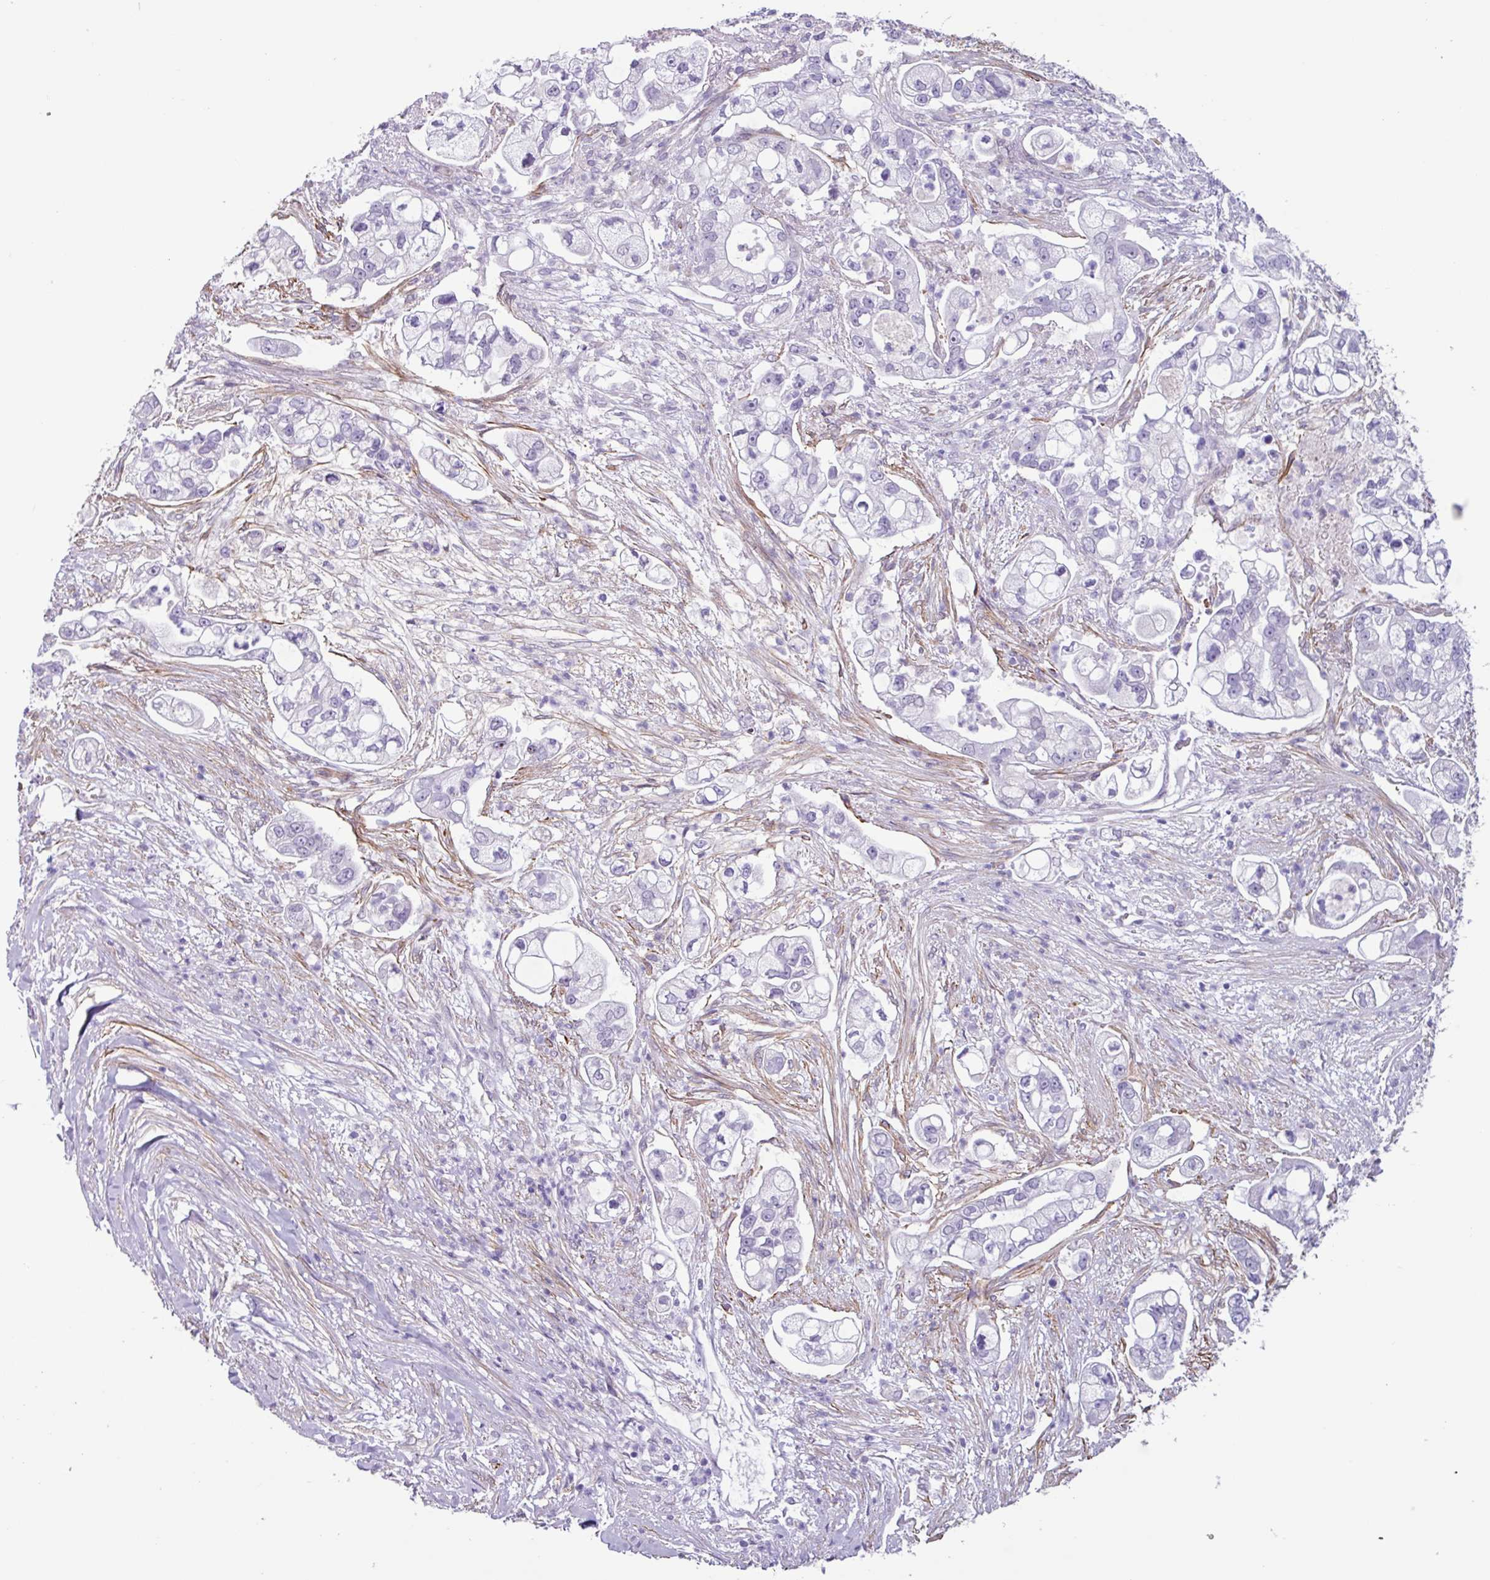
{"staining": {"intensity": "negative", "quantity": "none", "location": "none"}, "tissue": "pancreatic cancer", "cell_type": "Tumor cells", "image_type": "cancer", "snomed": [{"axis": "morphology", "description": "Adenocarcinoma, NOS"}, {"axis": "topography", "description": "Pancreas"}], "caption": "Tumor cells show no significant protein staining in adenocarcinoma (pancreatic). (Immunohistochemistry (ihc), brightfield microscopy, high magnification).", "gene": "OTX1", "patient": {"sex": "female", "age": 69}}